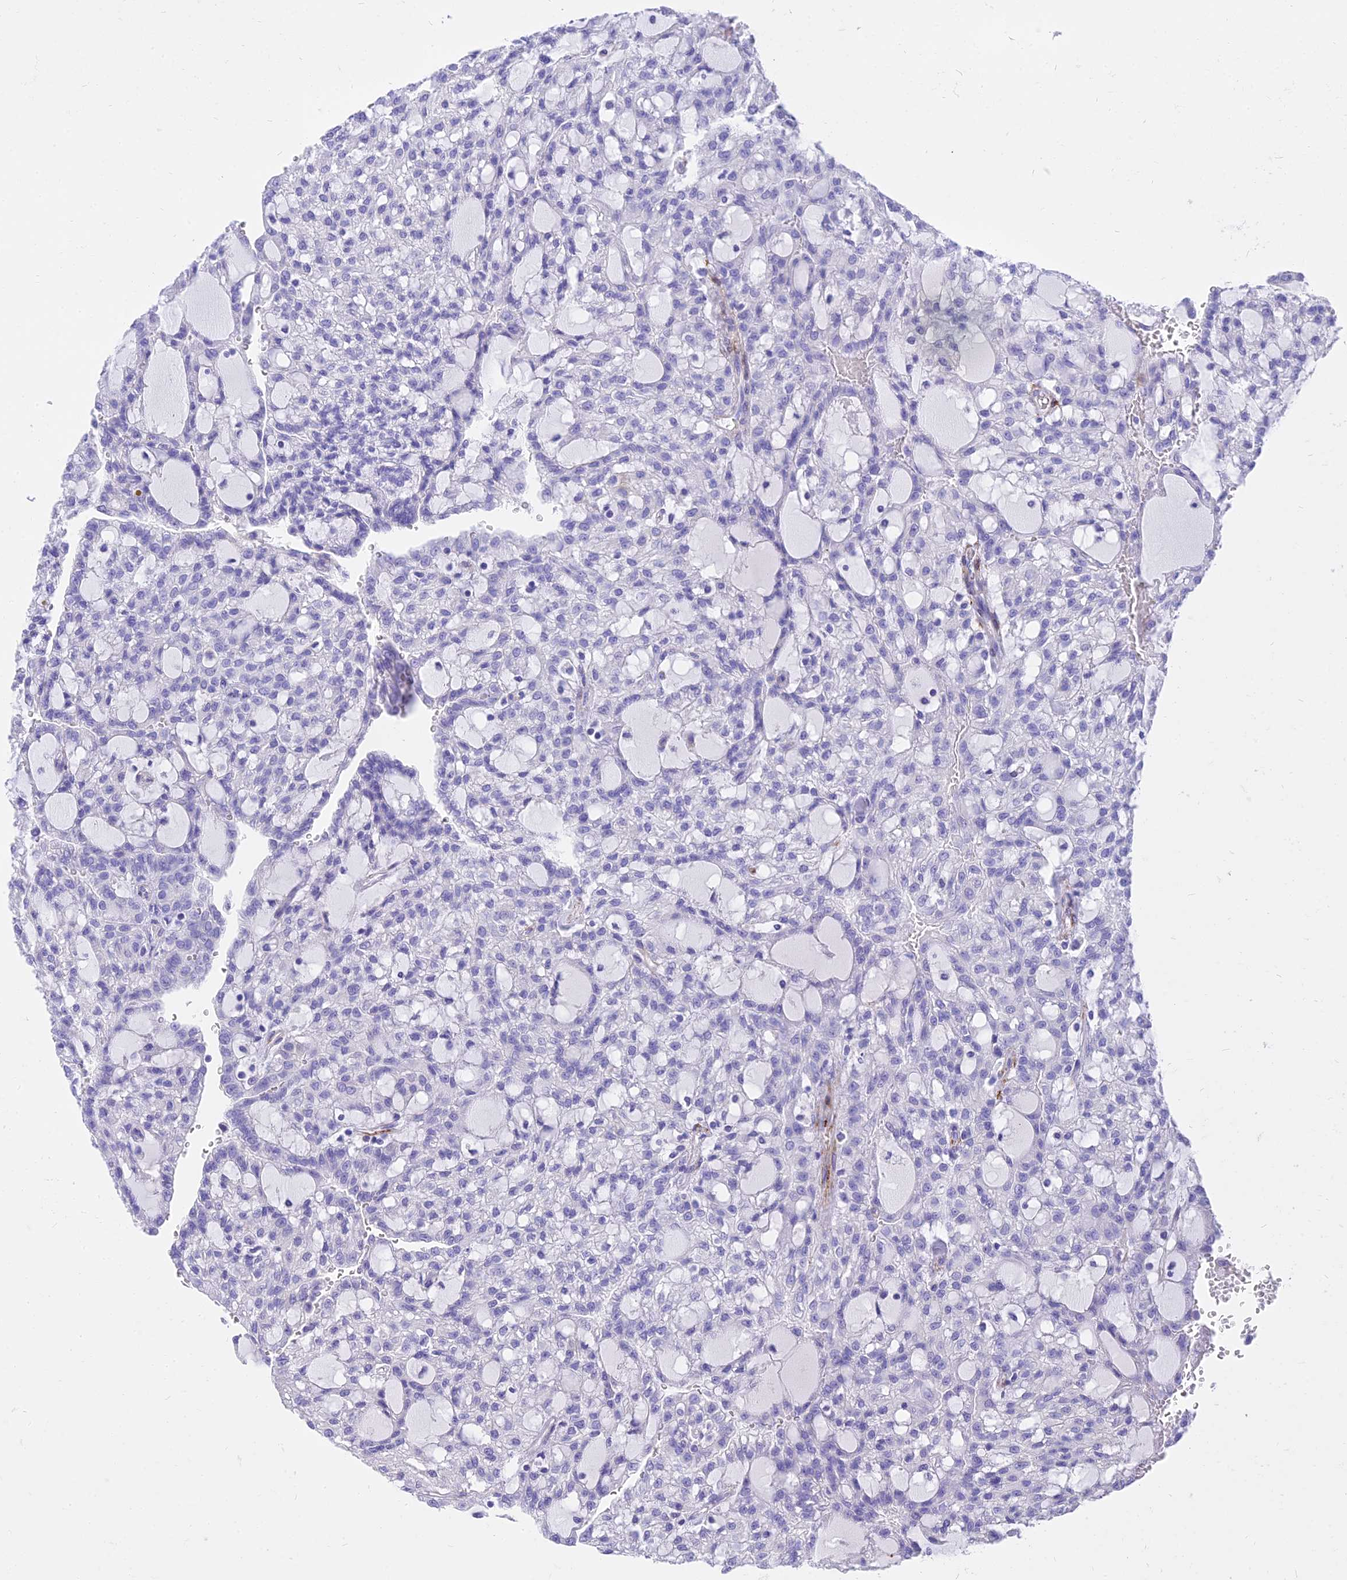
{"staining": {"intensity": "negative", "quantity": "none", "location": "none"}, "tissue": "renal cancer", "cell_type": "Tumor cells", "image_type": "cancer", "snomed": [{"axis": "morphology", "description": "Adenocarcinoma, NOS"}, {"axis": "topography", "description": "Kidney"}], "caption": "Image shows no significant protein expression in tumor cells of renal cancer (adenocarcinoma).", "gene": "SLC36A2", "patient": {"sex": "male", "age": 63}}